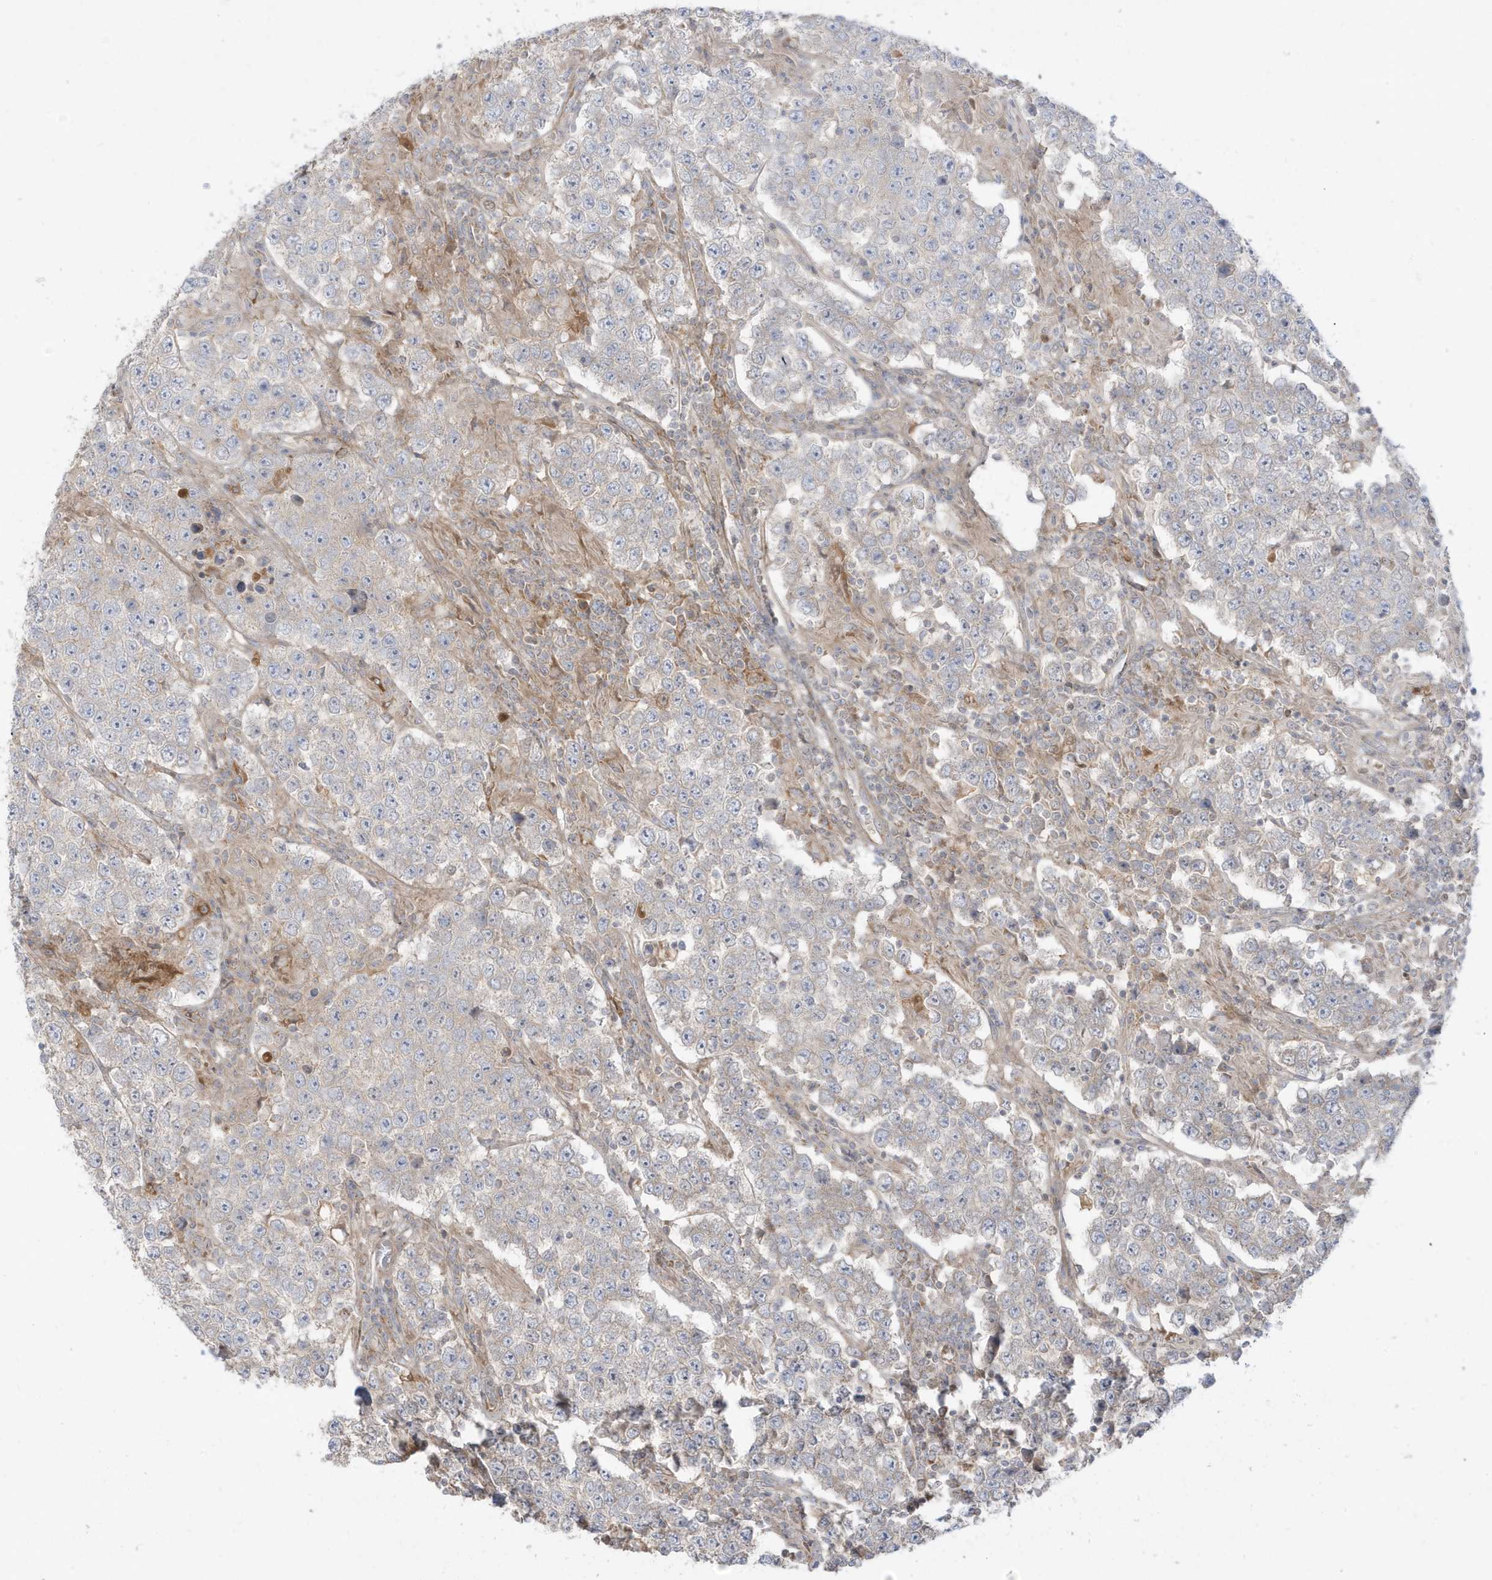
{"staining": {"intensity": "negative", "quantity": "none", "location": "none"}, "tissue": "testis cancer", "cell_type": "Tumor cells", "image_type": "cancer", "snomed": [{"axis": "morphology", "description": "Normal tissue, NOS"}, {"axis": "morphology", "description": "Urothelial carcinoma, High grade"}, {"axis": "morphology", "description": "Seminoma, NOS"}, {"axis": "morphology", "description": "Carcinoma, Embryonal, NOS"}, {"axis": "topography", "description": "Urinary bladder"}, {"axis": "topography", "description": "Testis"}], "caption": "Immunohistochemistry (IHC) of seminoma (testis) demonstrates no staining in tumor cells. (DAB immunohistochemistry visualized using brightfield microscopy, high magnification).", "gene": "IFT57", "patient": {"sex": "male", "age": 41}}